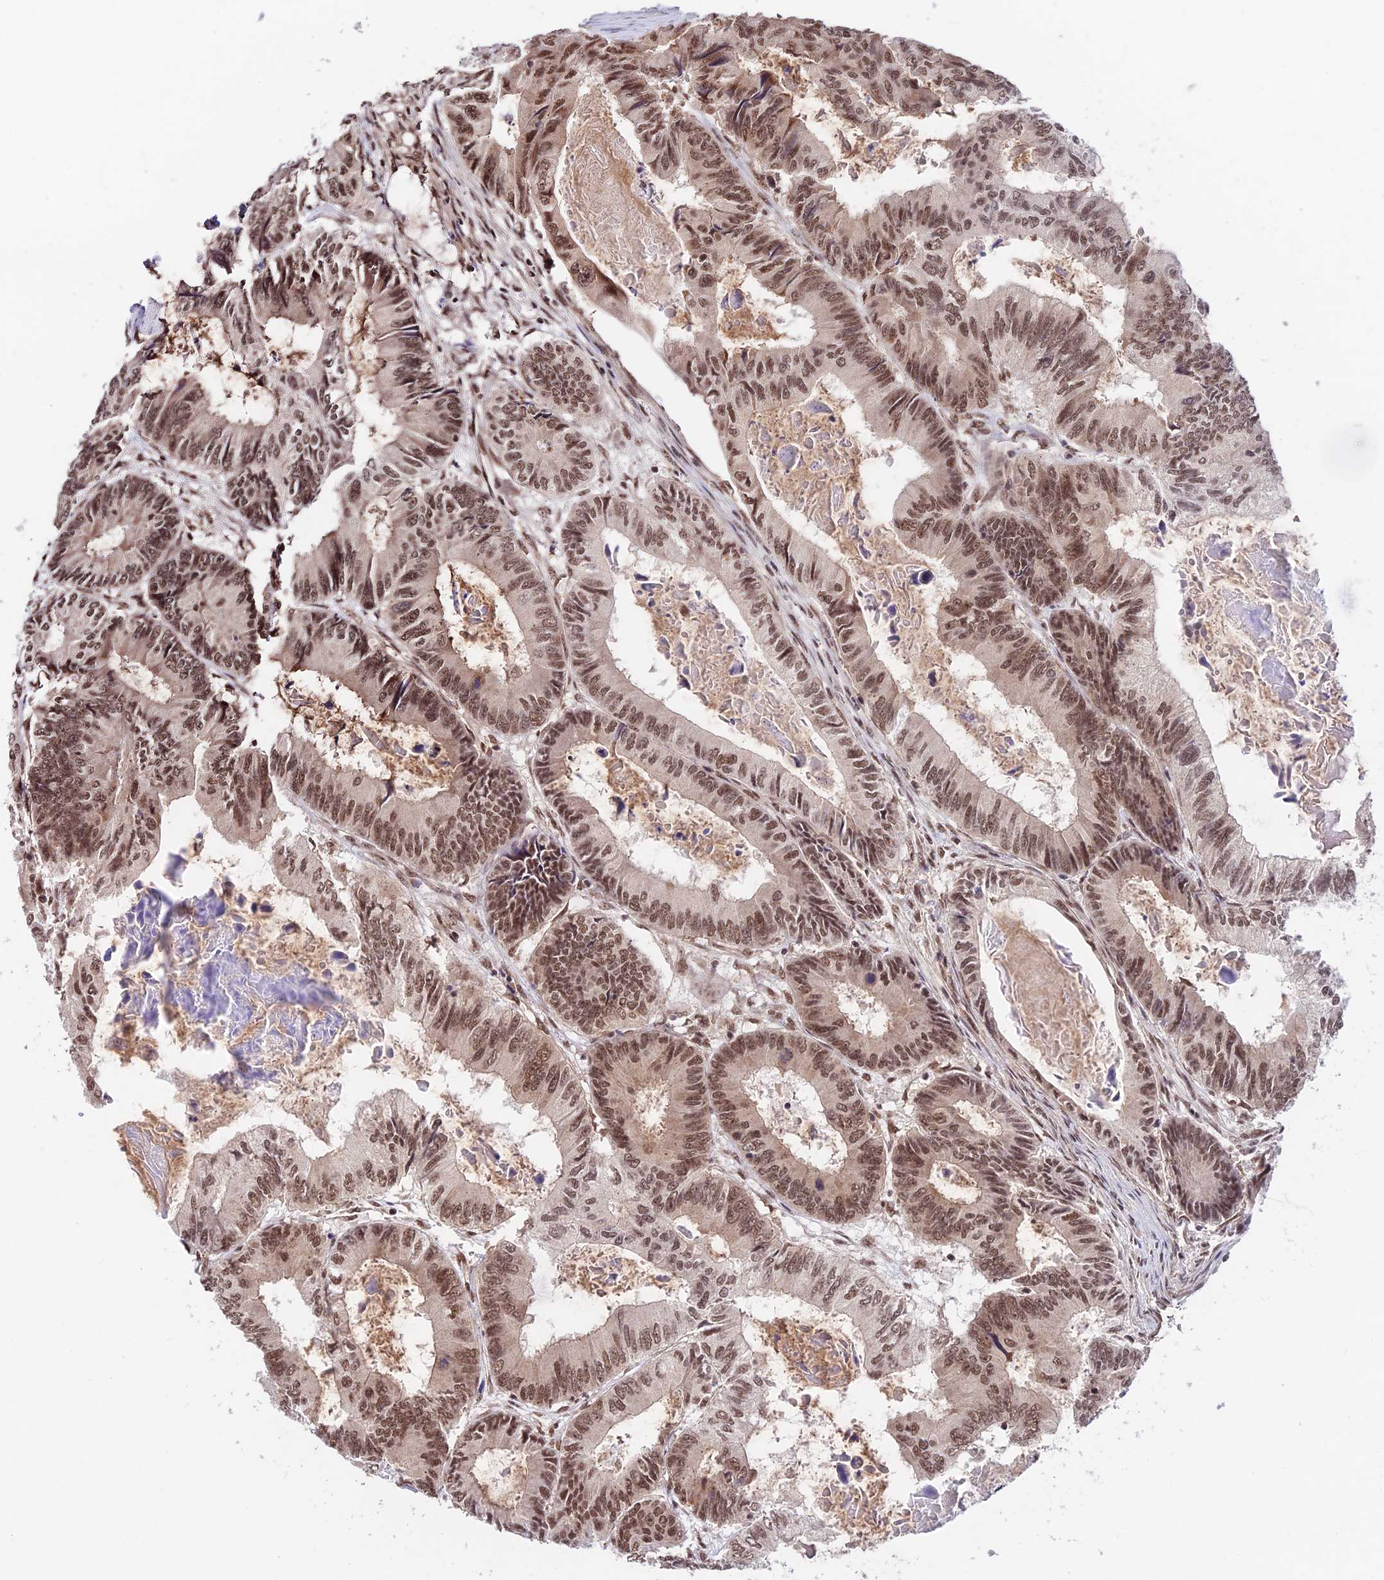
{"staining": {"intensity": "moderate", "quantity": ">75%", "location": "nuclear"}, "tissue": "colorectal cancer", "cell_type": "Tumor cells", "image_type": "cancer", "snomed": [{"axis": "morphology", "description": "Adenocarcinoma, NOS"}, {"axis": "topography", "description": "Colon"}], "caption": "This is an image of IHC staining of colorectal cancer, which shows moderate expression in the nuclear of tumor cells.", "gene": "RBM42", "patient": {"sex": "male", "age": 85}}